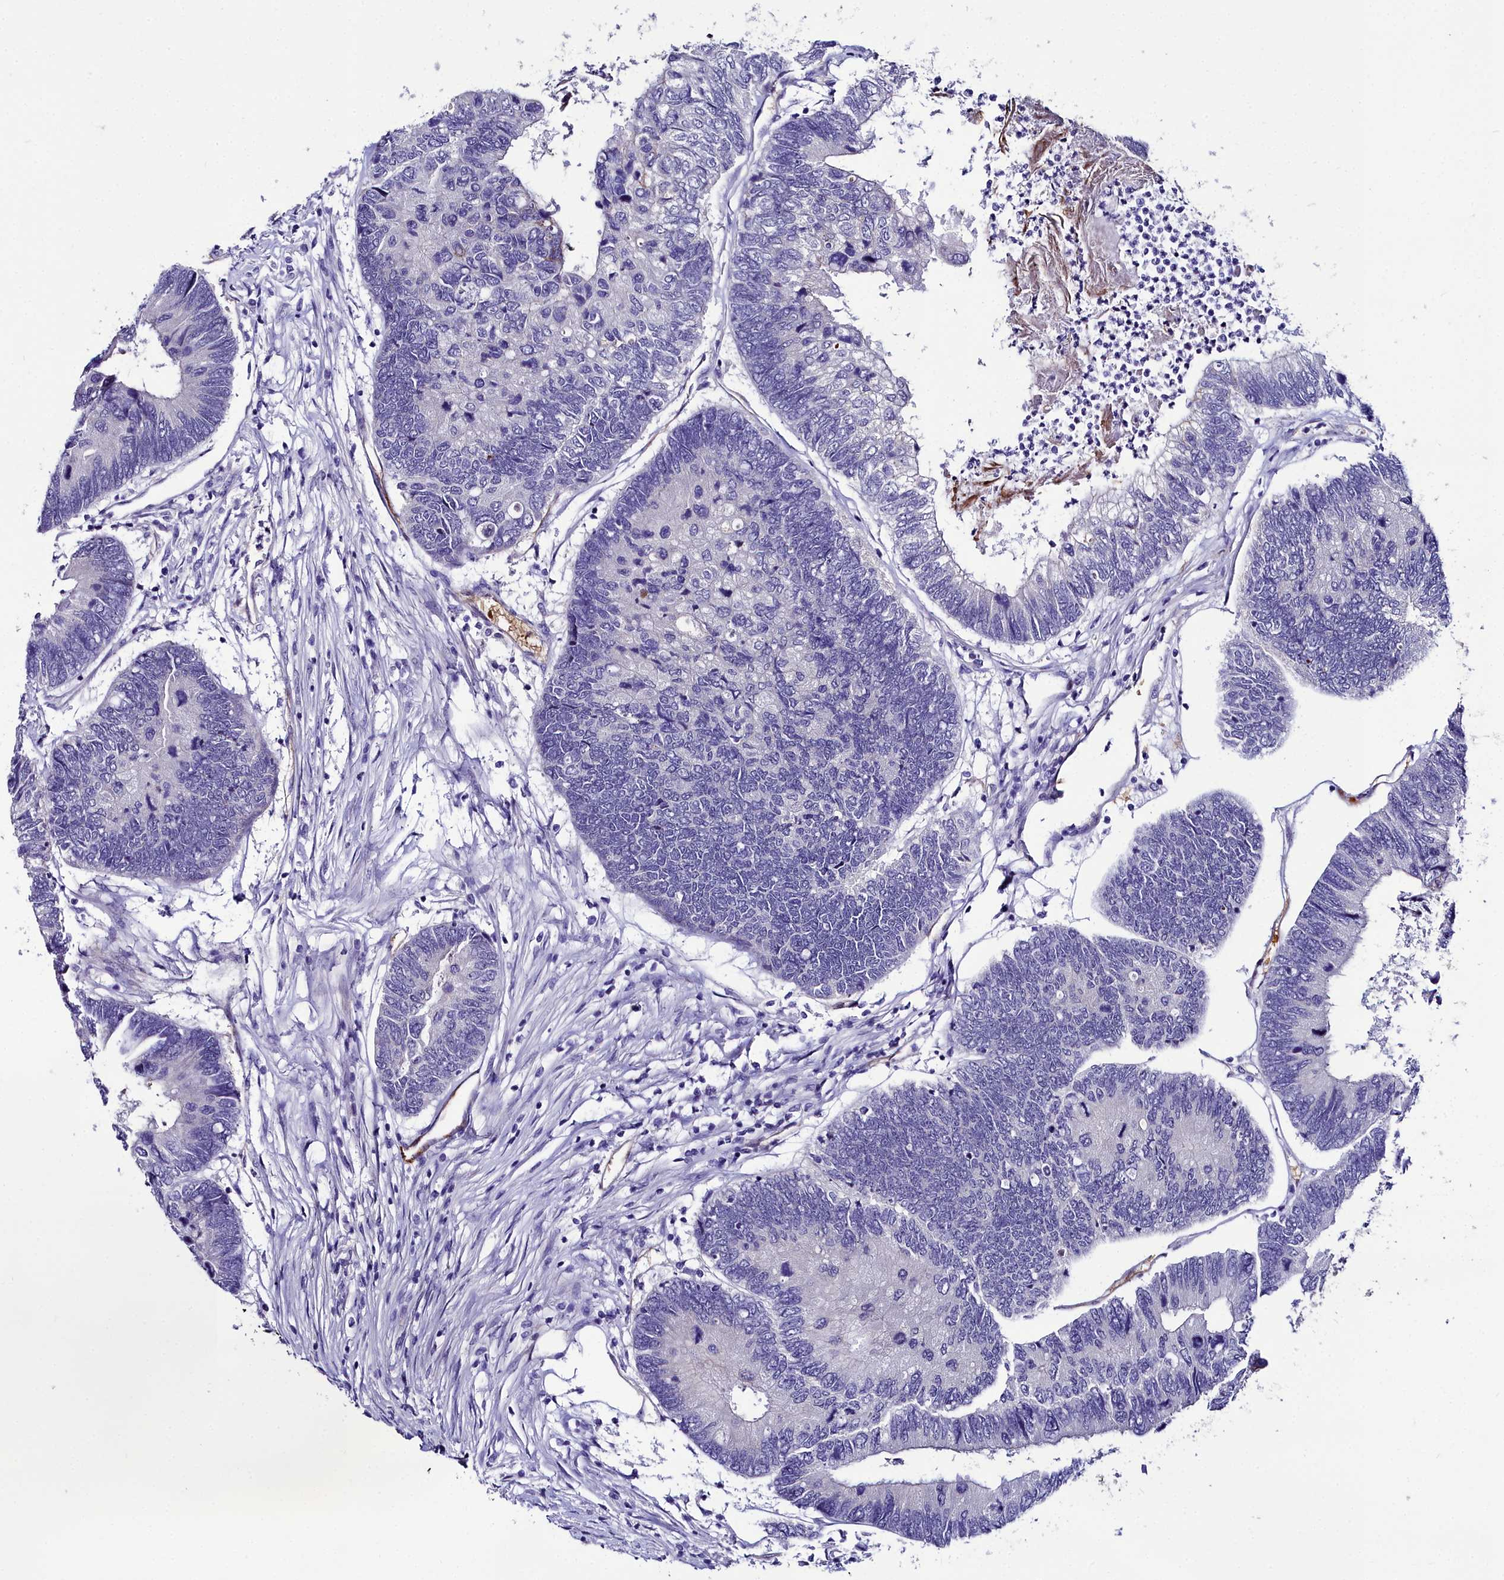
{"staining": {"intensity": "negative", "quantity": "none", "location": "none"}, "tissue": "colorectal cancer", "cell_type": "Tumor cells", "image_type": "cancer", "snomed": [{"axis": "morphology", "description": "Adenocarcinoma, NOS"}, {"axis": "topography", "description": "Colon"}], "caption": "An image of human colorectal cancer (adenocarcinoma) is negative for staining in tumor cells.", "gene": "CYP4F11", "patient": {"sex": "female", "age": 67}}